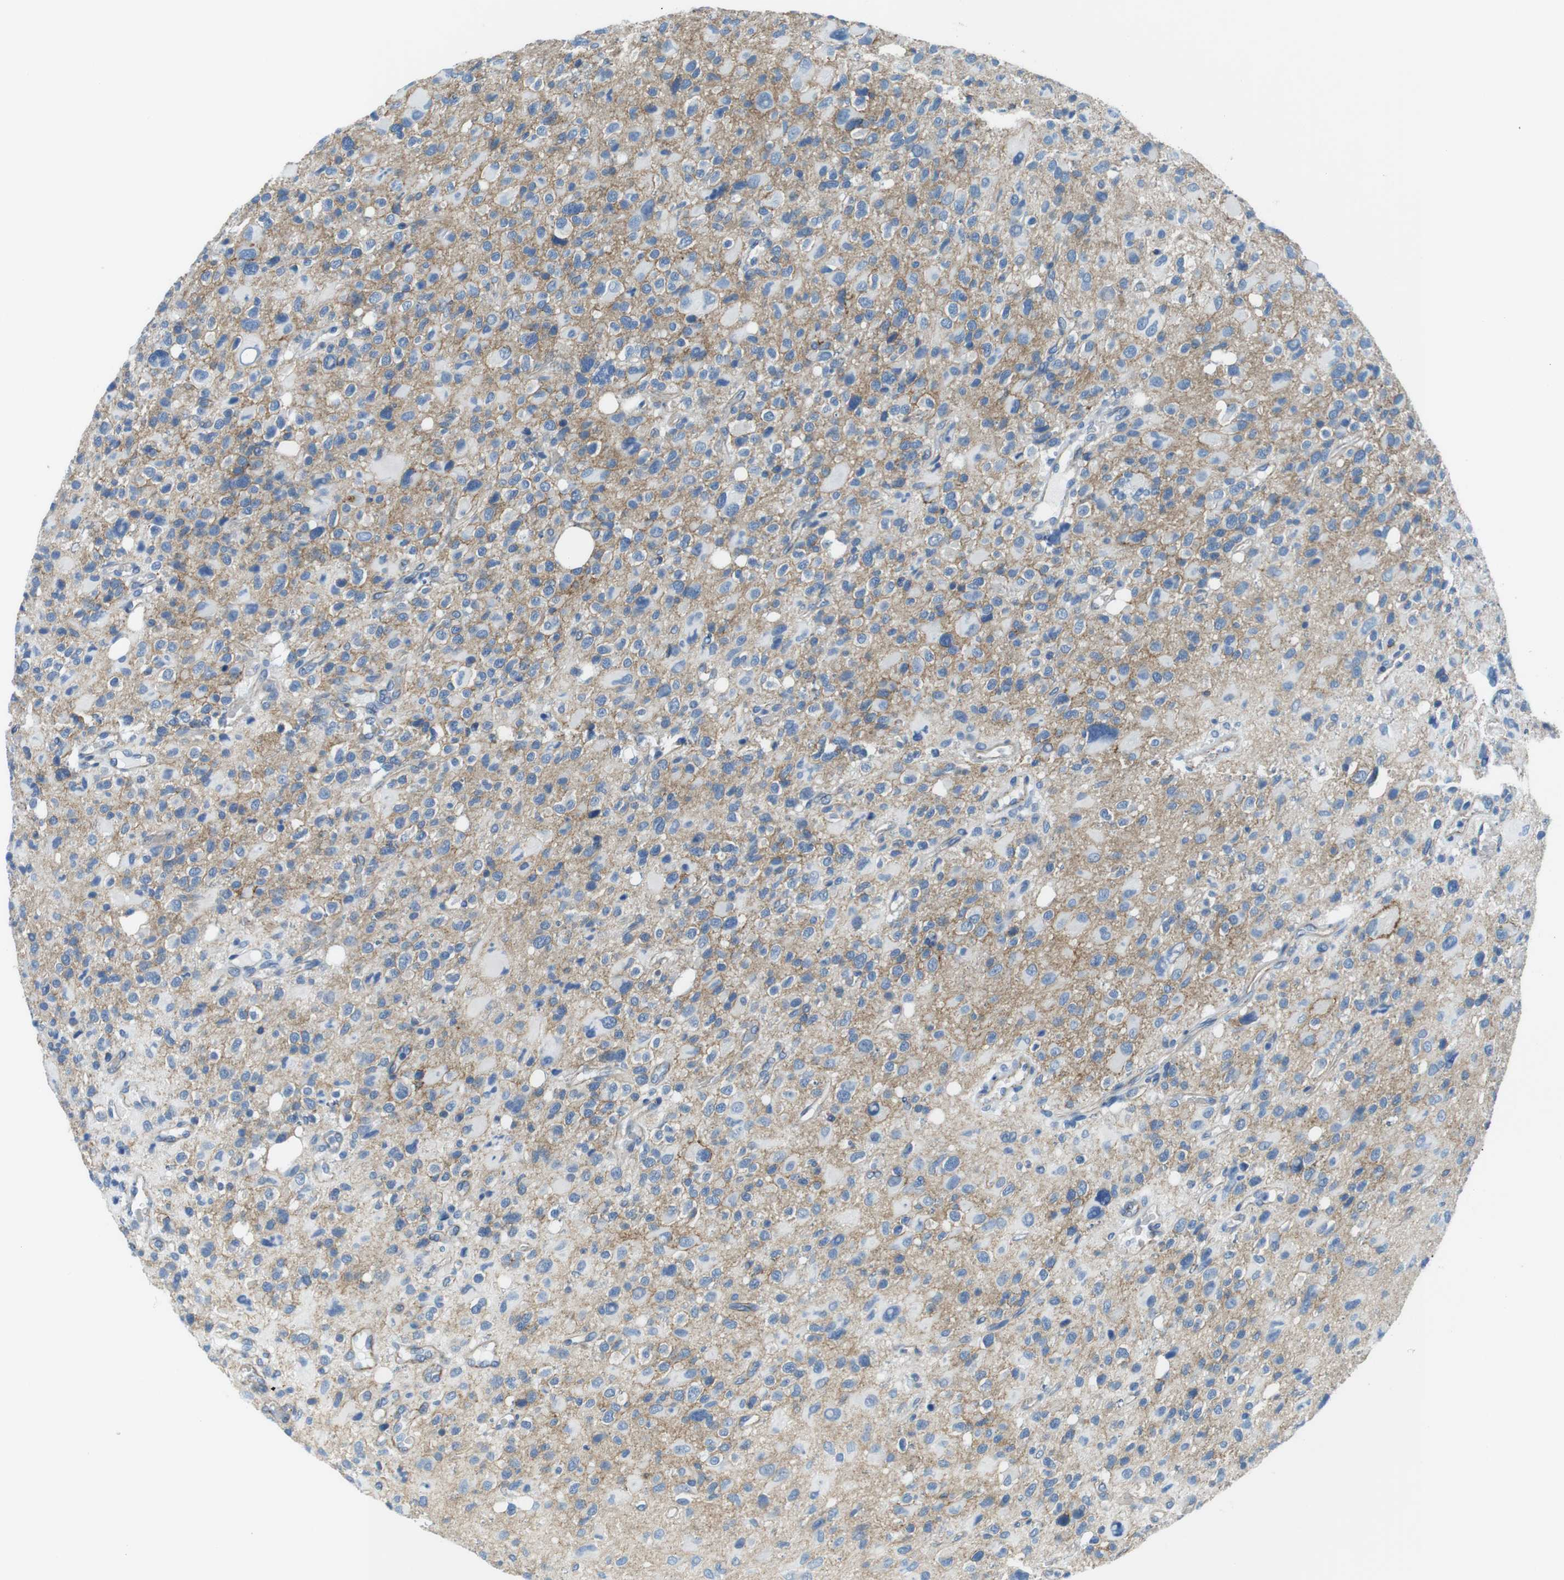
{"staining": {"intensity": "moderate", "quantity": "<25%", "location": "cytoplasmic/membranous"}, "tissue": "glioma", "cell_type": "Tumor cells", "image_type": "cancer", "snomed": [{"axis": "morphology", "description": "Glioma, malignant, High grade"}, {"axis": "topography", "description": "Brain"}], "caption": "Protein staining of glioma tissue displays moderate cytoplasmic/membranous expression in approximately <25% of tumor cells. The staining was performed using DAB (3,3'-diaminobenzidine), with brown indicating positive protein expression. Nuclei are stained blue with hematoxylin.", "gene": "SLC6A6", "patient": {"sex": "male", "age": 48}}